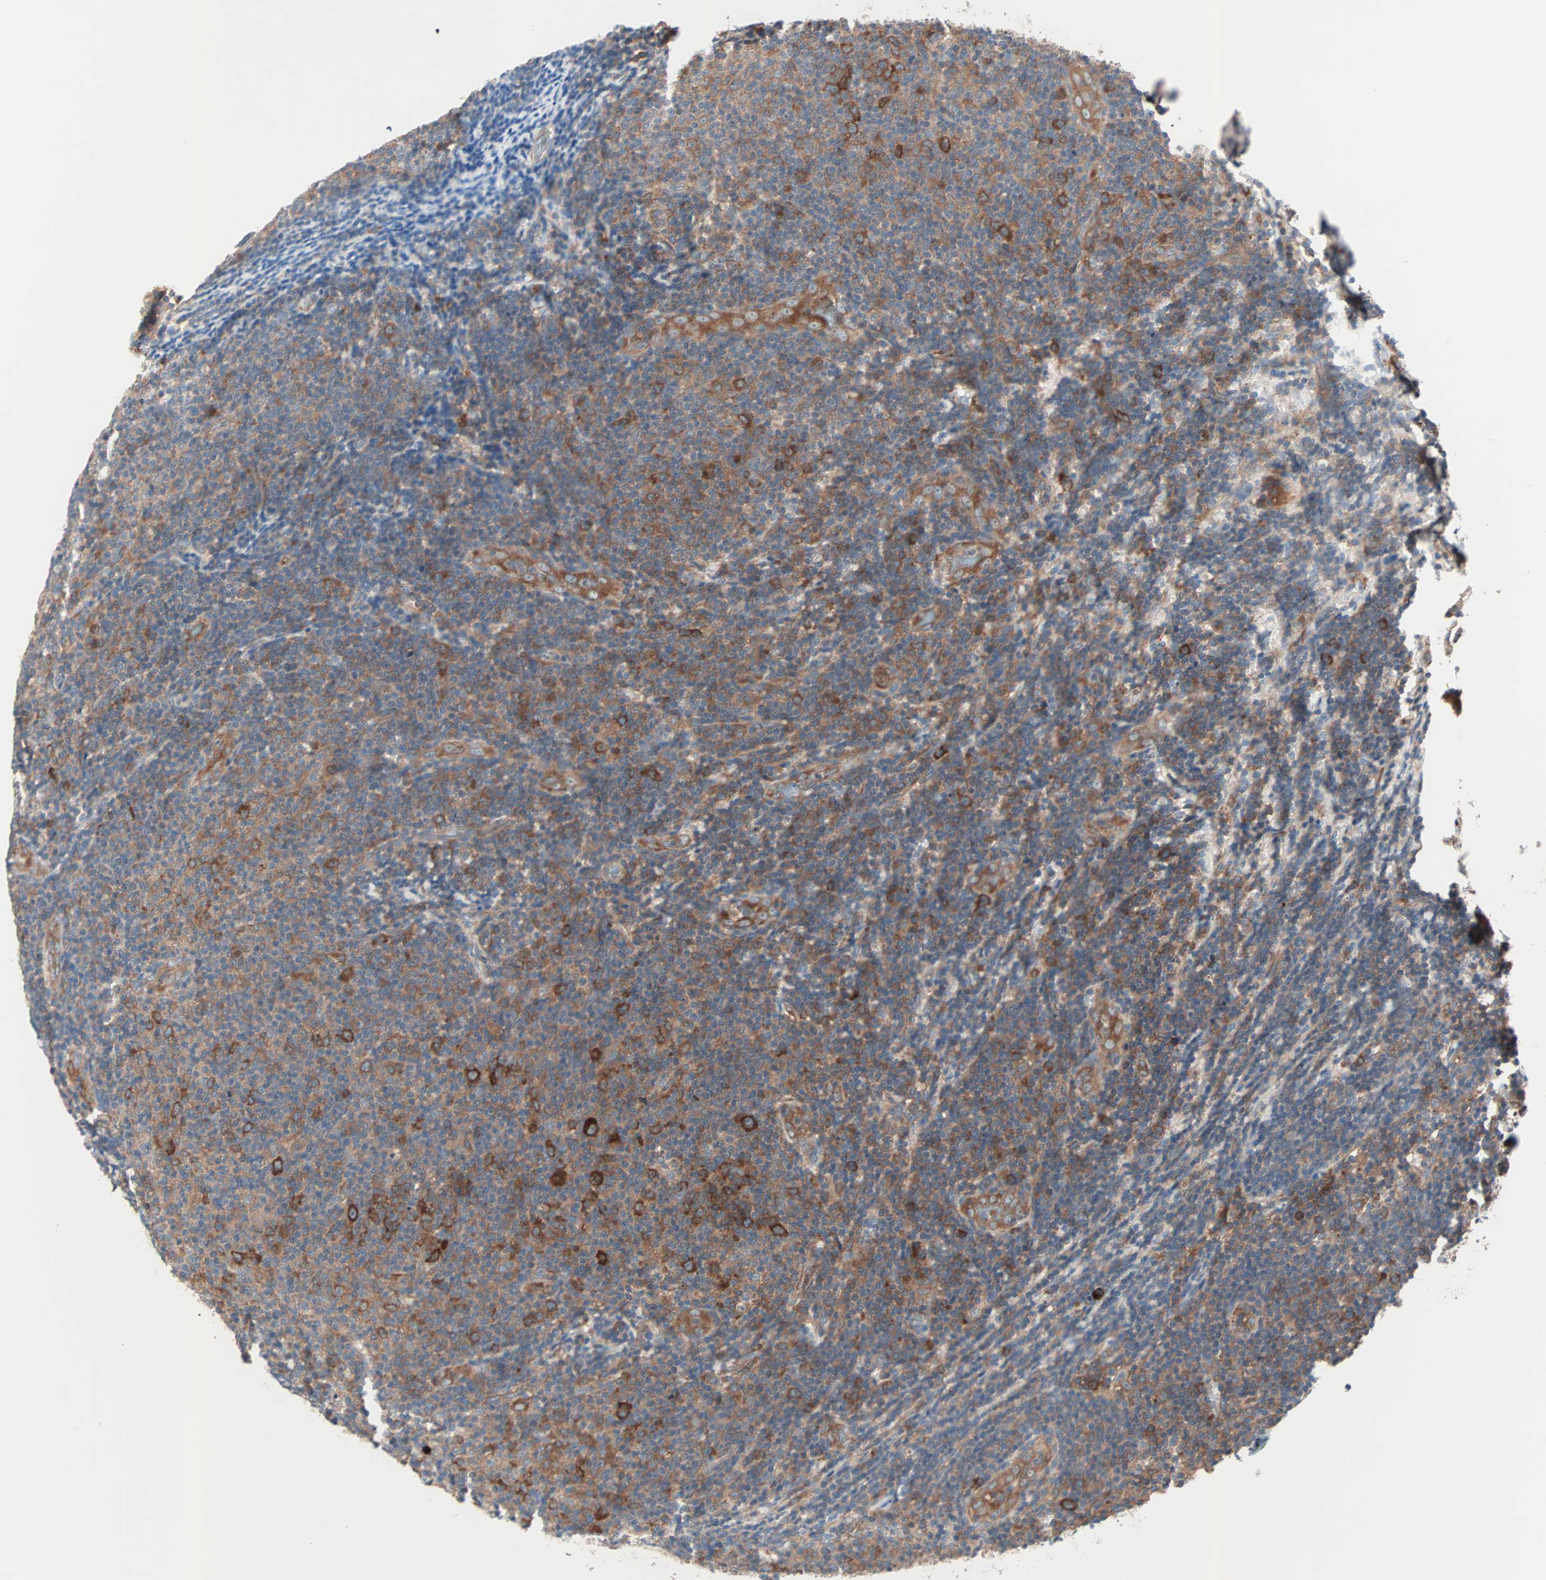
{"staining": {"intensity": "strong", "quantity": "25%-75%", "location": "cytoplasmic/membranous"}, "tissue": "lymphoma", "cell_type": "Tumor cells", "image_type": "cancer", "snomed": [{"axis": "morphology", "description": "Malignant lymphoma, non-Hodgkin's type, Low grade"}, {"axis": "topography", "description": "Lymph node"}], "caption": "A brown stain highlights strong cytoplasmic/membranous expression of a protein in lymphoma tumor cells.", "gene": "CAD", "patient": {"sex": "male", "age": 83}}